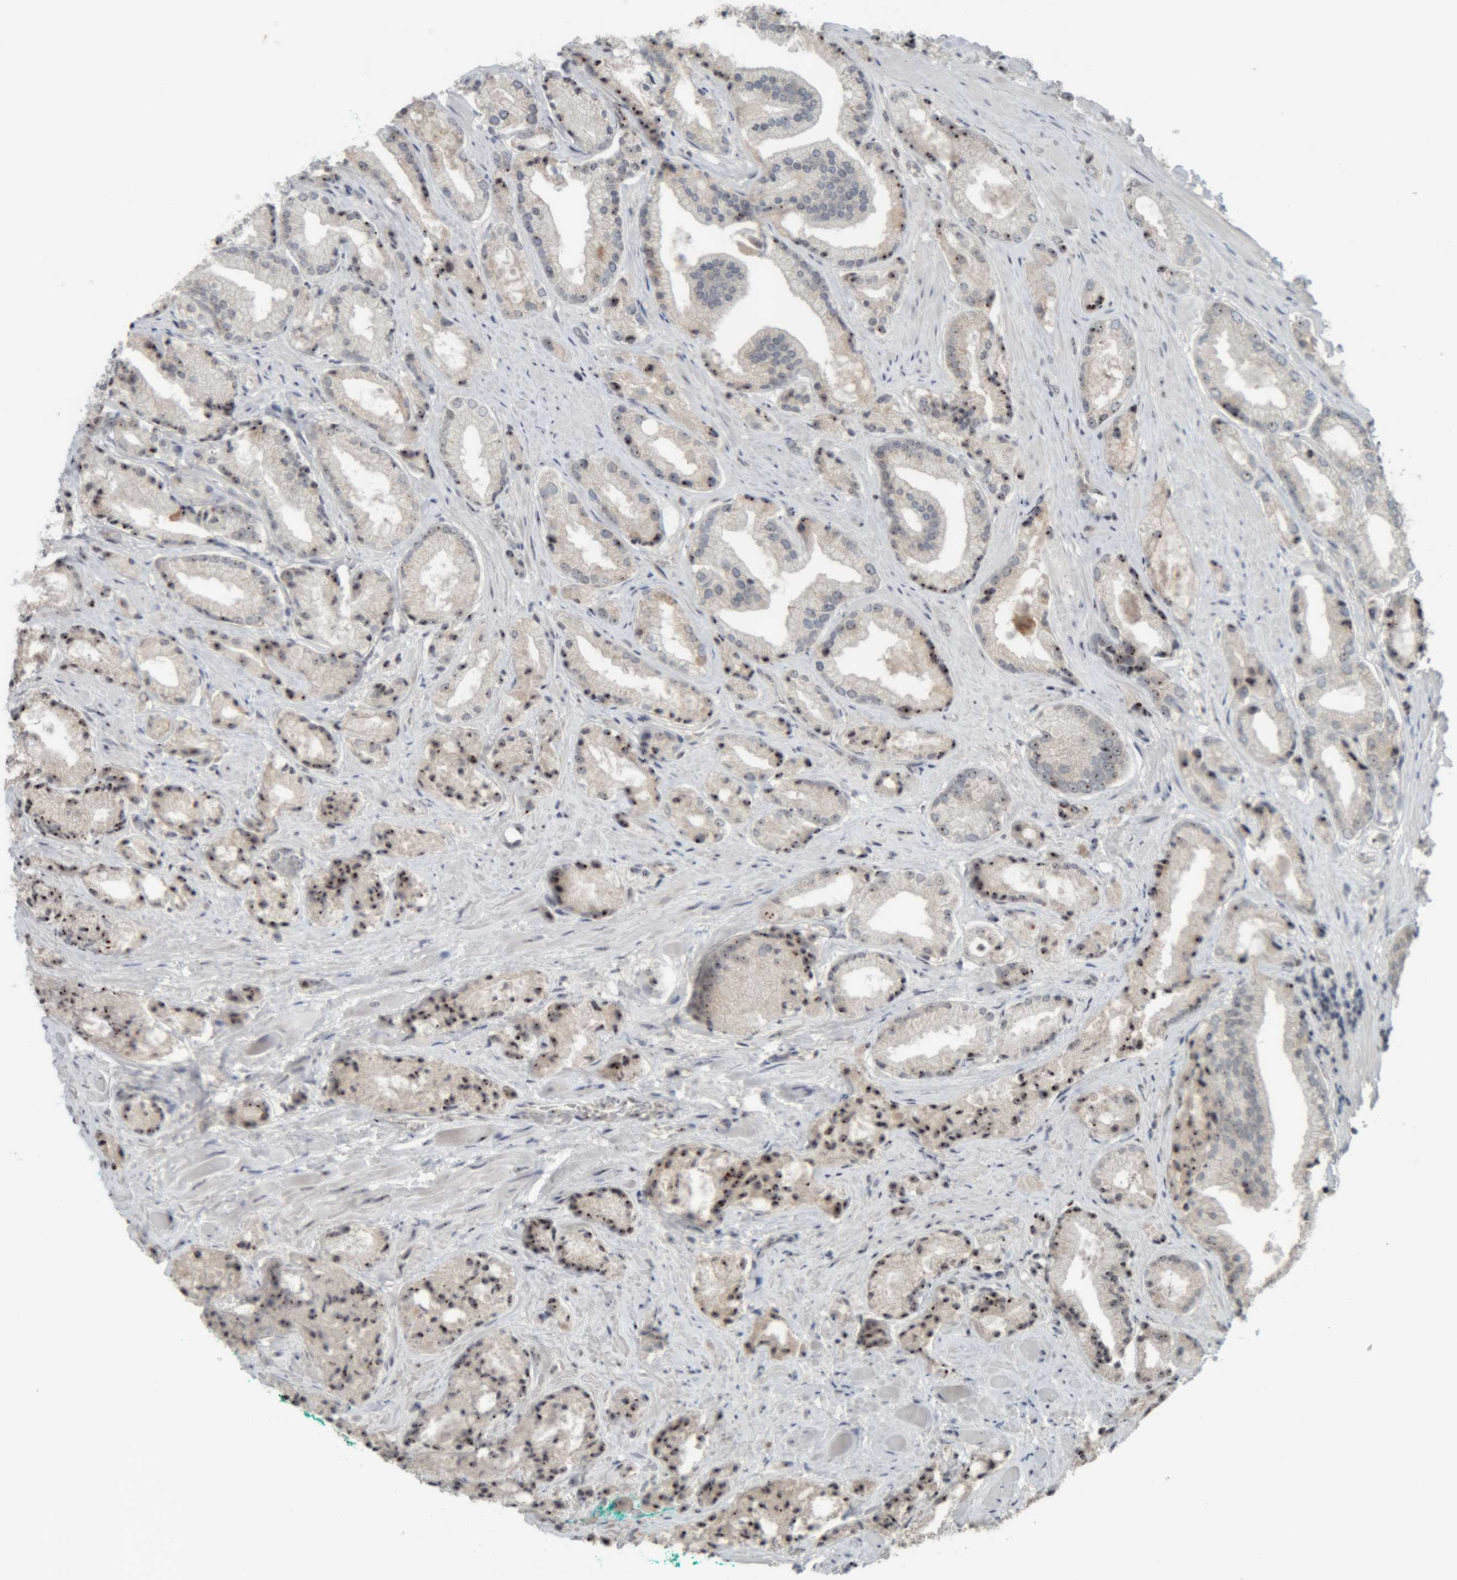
{"staining": {"intensity": "strong", "quantity": "25%-75%", "location": "nuclear"}, "tissue": "prostate cancer", "cell_type": "Tumor cells", "image_type": "cancer", "snomed": [{"axis": "morphology", "description": "Adenocarcinoma, Low grade"}, {"axis": "topography", "description": "Prostate"}], "caption": "Immunohistochemistry (IHC) of adenocarcinoma (low-grade) (prostate) exhibits high levels of strong nuclear staining in about 25%-75% of tumor cells. (Stains: DAB (3,3'-diaminobenzidine) in brown, nuclei in blue, Microscopy: brightfield microscopy at high magnification).", "gene": "RPF1", "patient": {"sex": "male", "age": 62}}